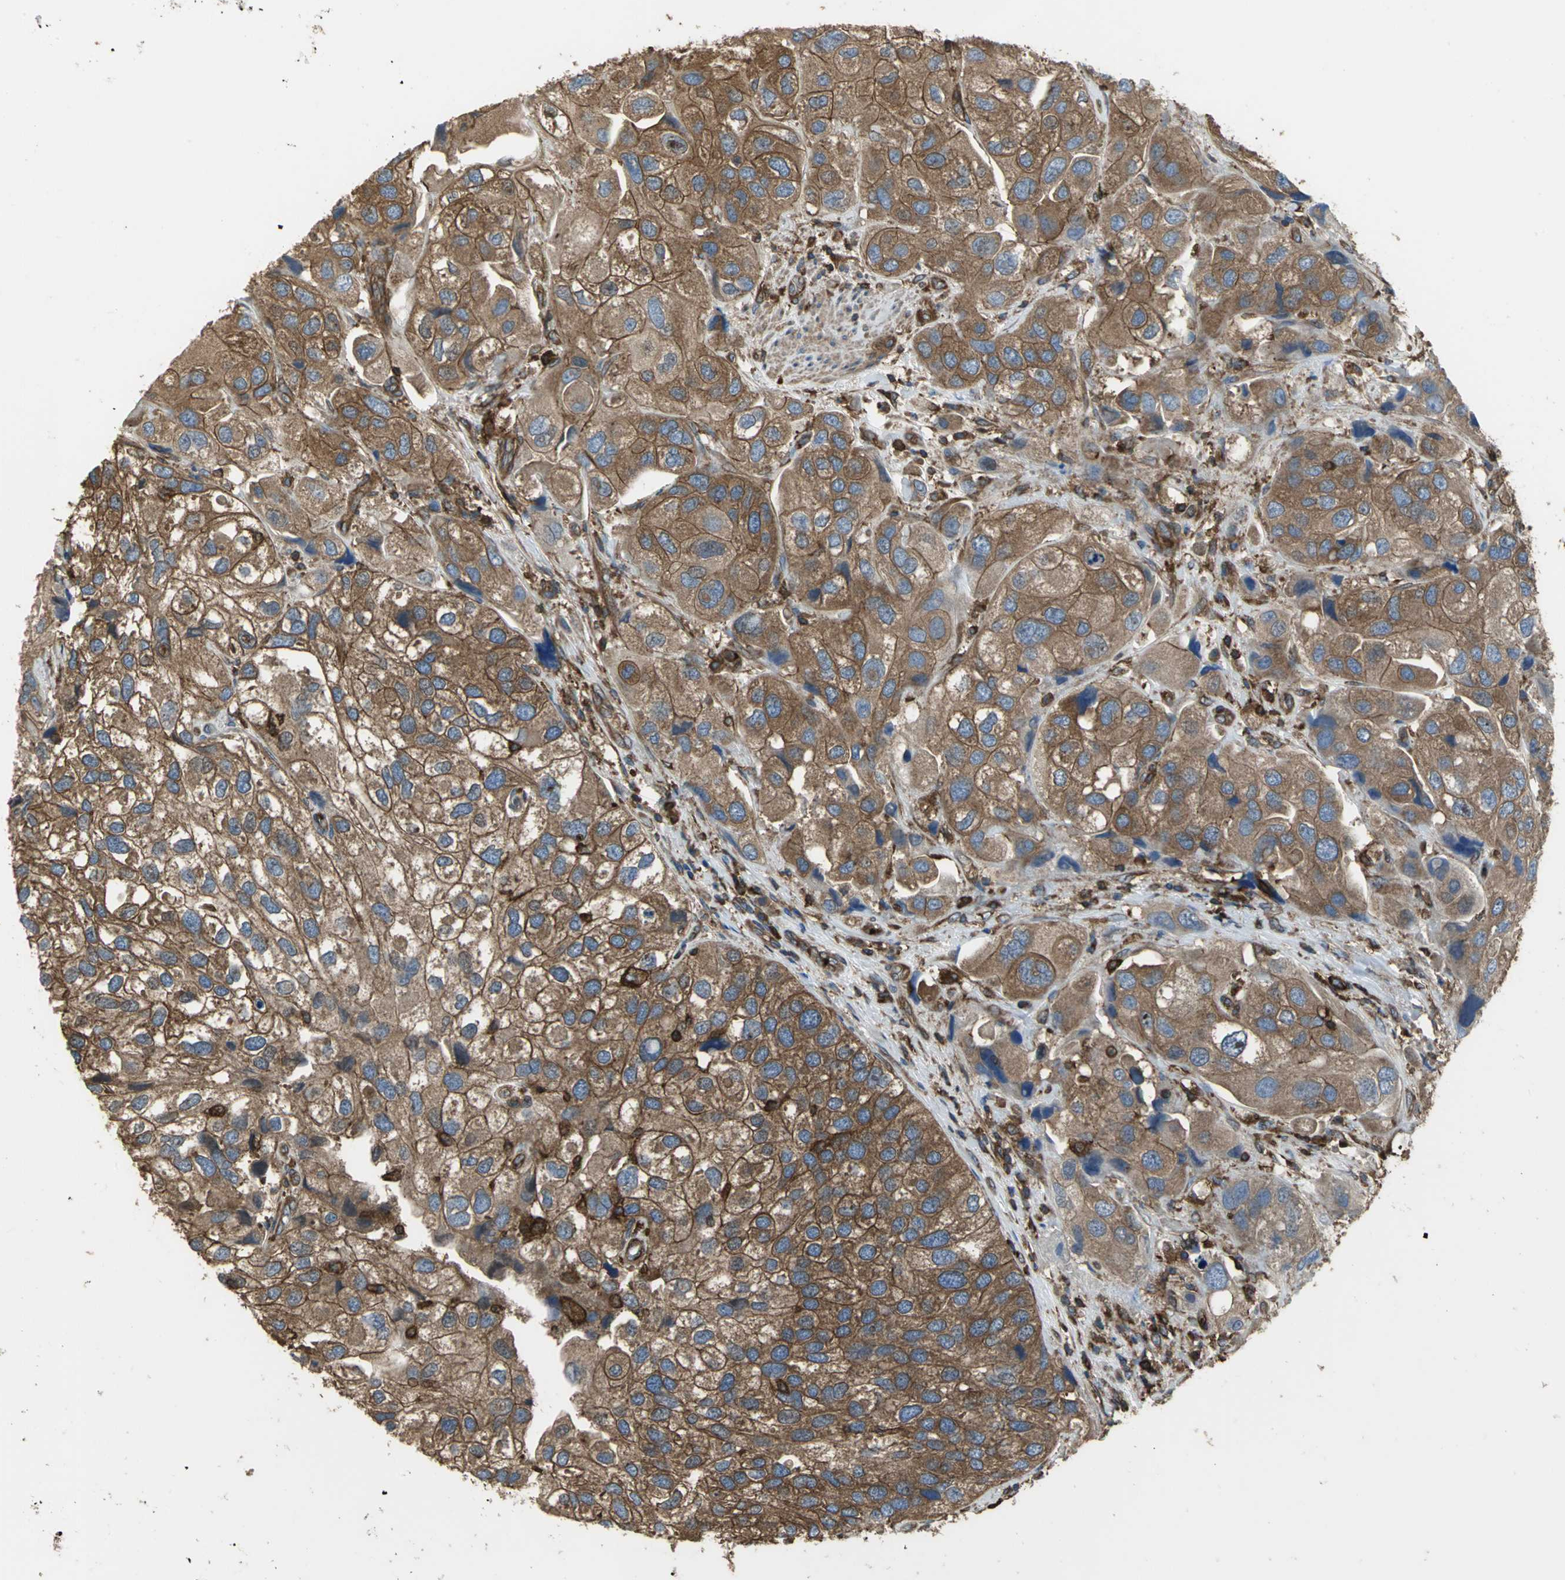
{"staining": {"intensity": "moderate", "quantity": ">75%", "location": "cytoplasmic/membranous"}, "tissue": "urothelial cancer", "cell_type": "Tumor cells", "image_type": "cancer", "snomed": [{"axis": "morphology", "description": "Urothelial carcinoma, High grade"}, {"axis": "topography", "description": "Urinary bladder"}], "caption": "The photomicrograph reveals immunohistochemical staining of urothelial cancer. There is moderate cytoplasmic/membranous staining is present in about >75% of tumor cells.", "gene": "TLN1", "patient": {"sex": "female", "age": 64}}